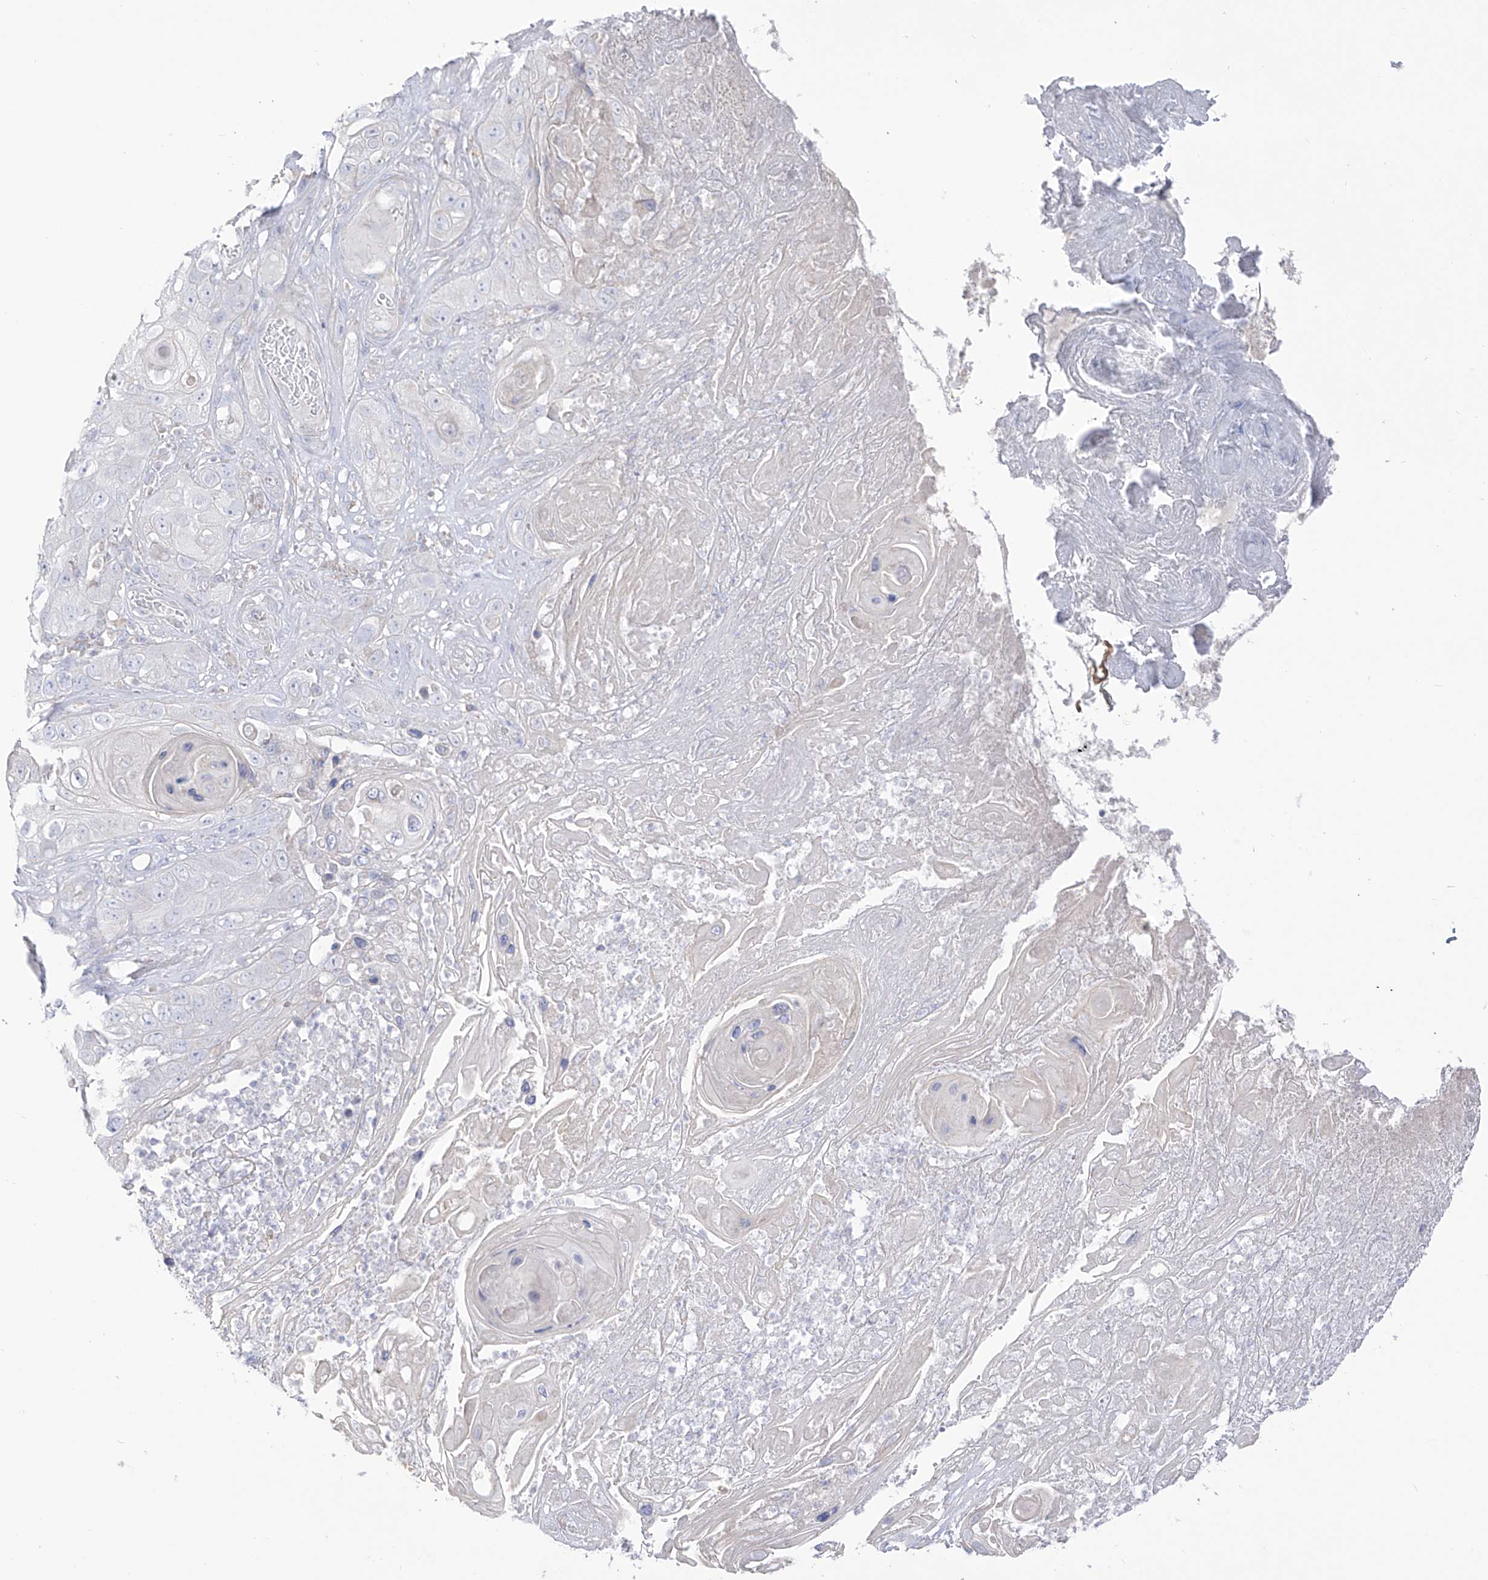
{"staining": {"intensity": "negative", "quantity": "none", "location": "none"}, "tissue": "skin cancer", "cell_type": "Tumor cells", "image_type": "cancer", "snomed": [{"axis": "morphology", "description": "Squamous cell carcinoma, NOS"}, {"axis": "topography", "description": "Skin"}], "caption": "Immunohistochemistry histopathology image of human skin cancer (squamous cell carcinoma) stained for a protein (brown), which displays no positivity in tumor cells. (Brightfield microscopy of DAB (3,3'-diaminobenzidine) immunohistochemistry at high magnification).", "gene": "RCHY1", "patient": {"sex": "male", "age": 55}}